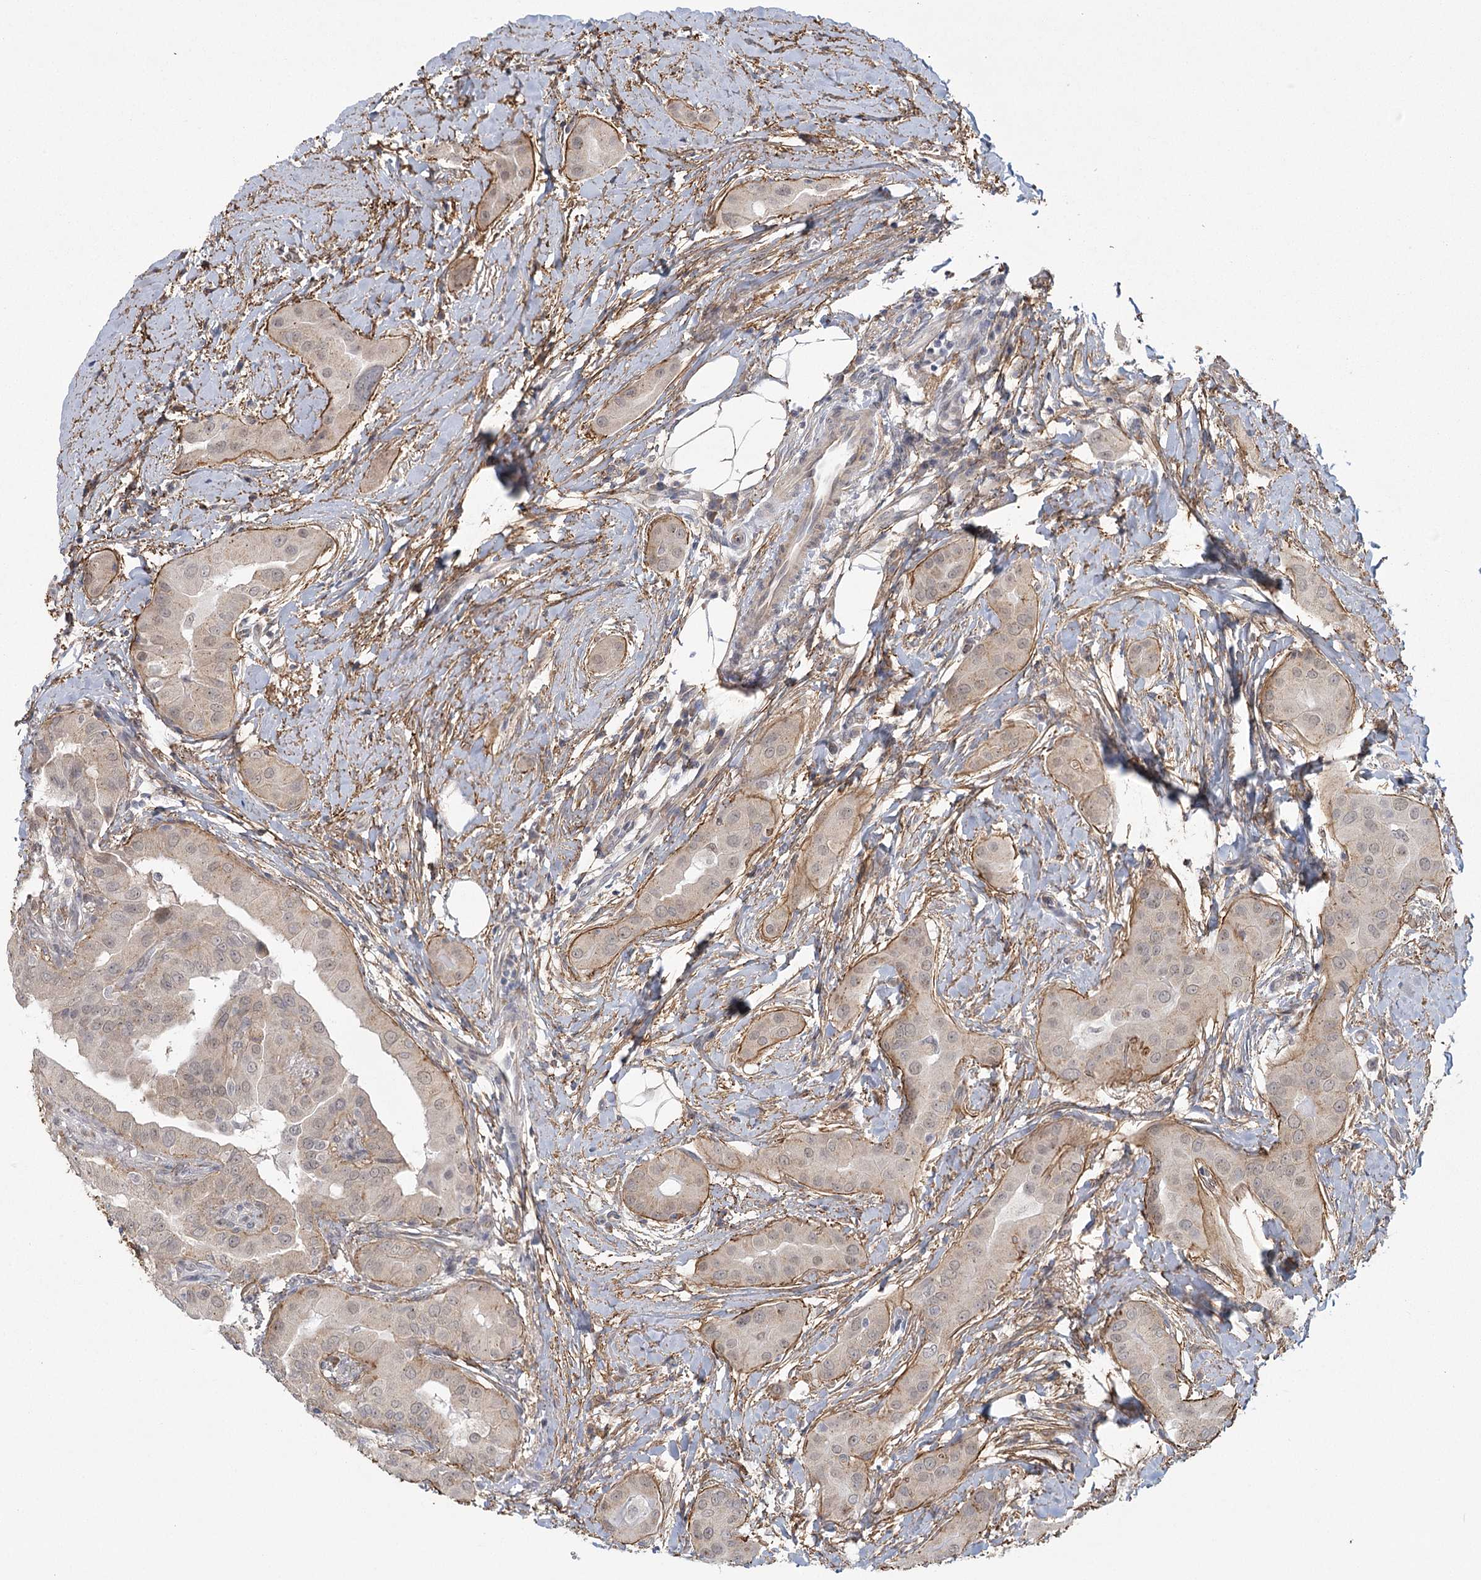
{"staining": {"intensity": "moderate", "quantity": "<25%", "location": "cytoplasmic/membranous"}, "tissue": "thyroid cancer", "cell_type": "Tumor cells", "image_type": "cancer", "snomed": [{"axis": "morphology", "description": "Papillary adenocarcinoma, NOS"}, {"axis": "topography", "description": "Thyroid gland"}], "caption": "Thyroid cancer (papillary adenocarcinoma) stained with DAB IHC demonstrates low levels of moderate cytoplasmic/membranous positivity in approximately <25% of tumor cells.", "gene": "MED28", "patient": {"sex": "male", "age": 33}}